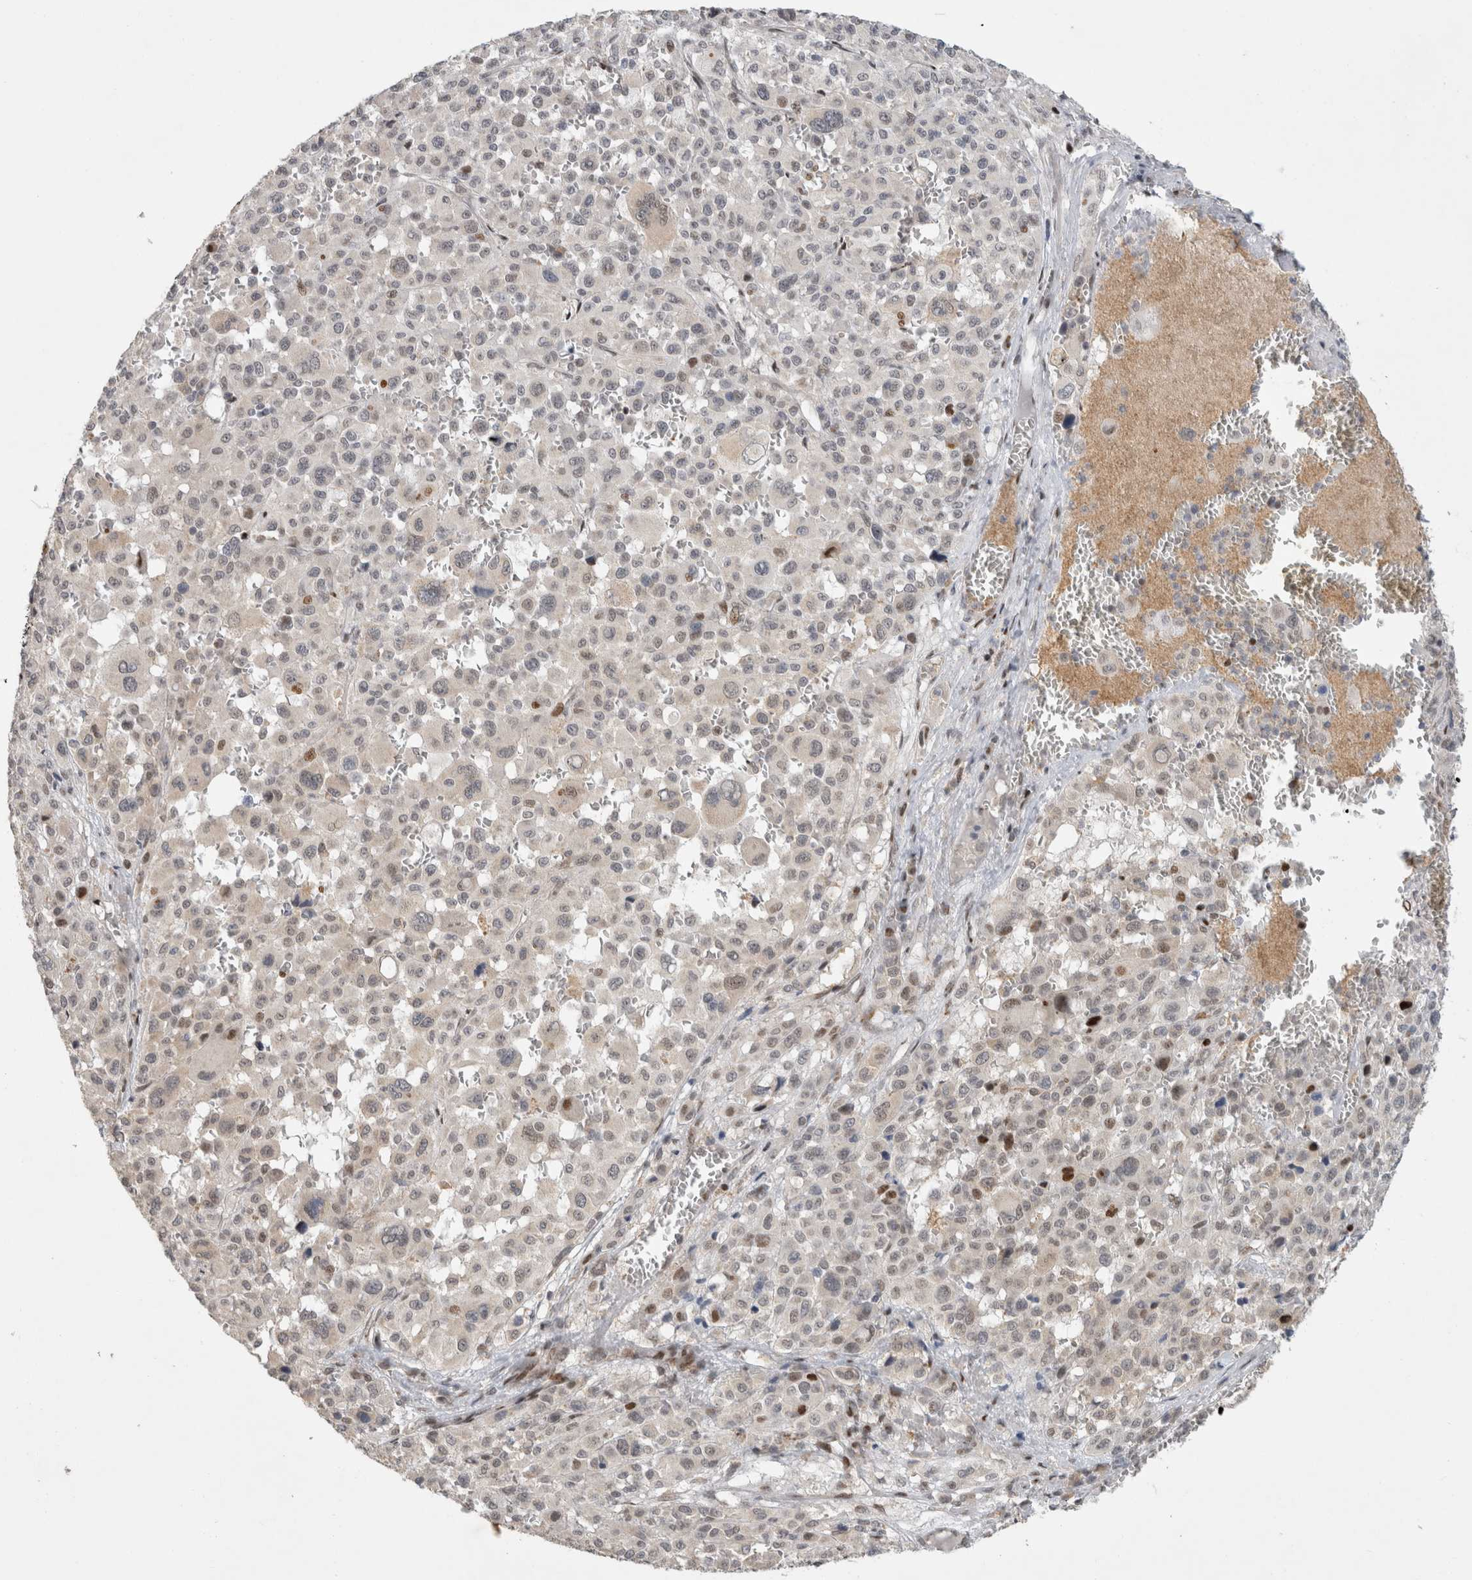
{"staining": {"intensity": "moderate", "quantity": "<25%", "location": "nuclear"}, "tissue": "melanoma", "cell_type": "Tumor cells", "image_type": "cancer", "snomed": [{"axis": "morphology", "description": "Malignant melanoma, Metastatic site"}, {"axis": "topography", "description": "Skin"}], "caption": "Malignant melanoma (metastatic site) tissue displays moderate nuclear positivity in approximately <25% of tumor cells, visualized by immunohistochemistry.", "gene": "C8orf58", "patient": {"sex": "female", "age": 74}}